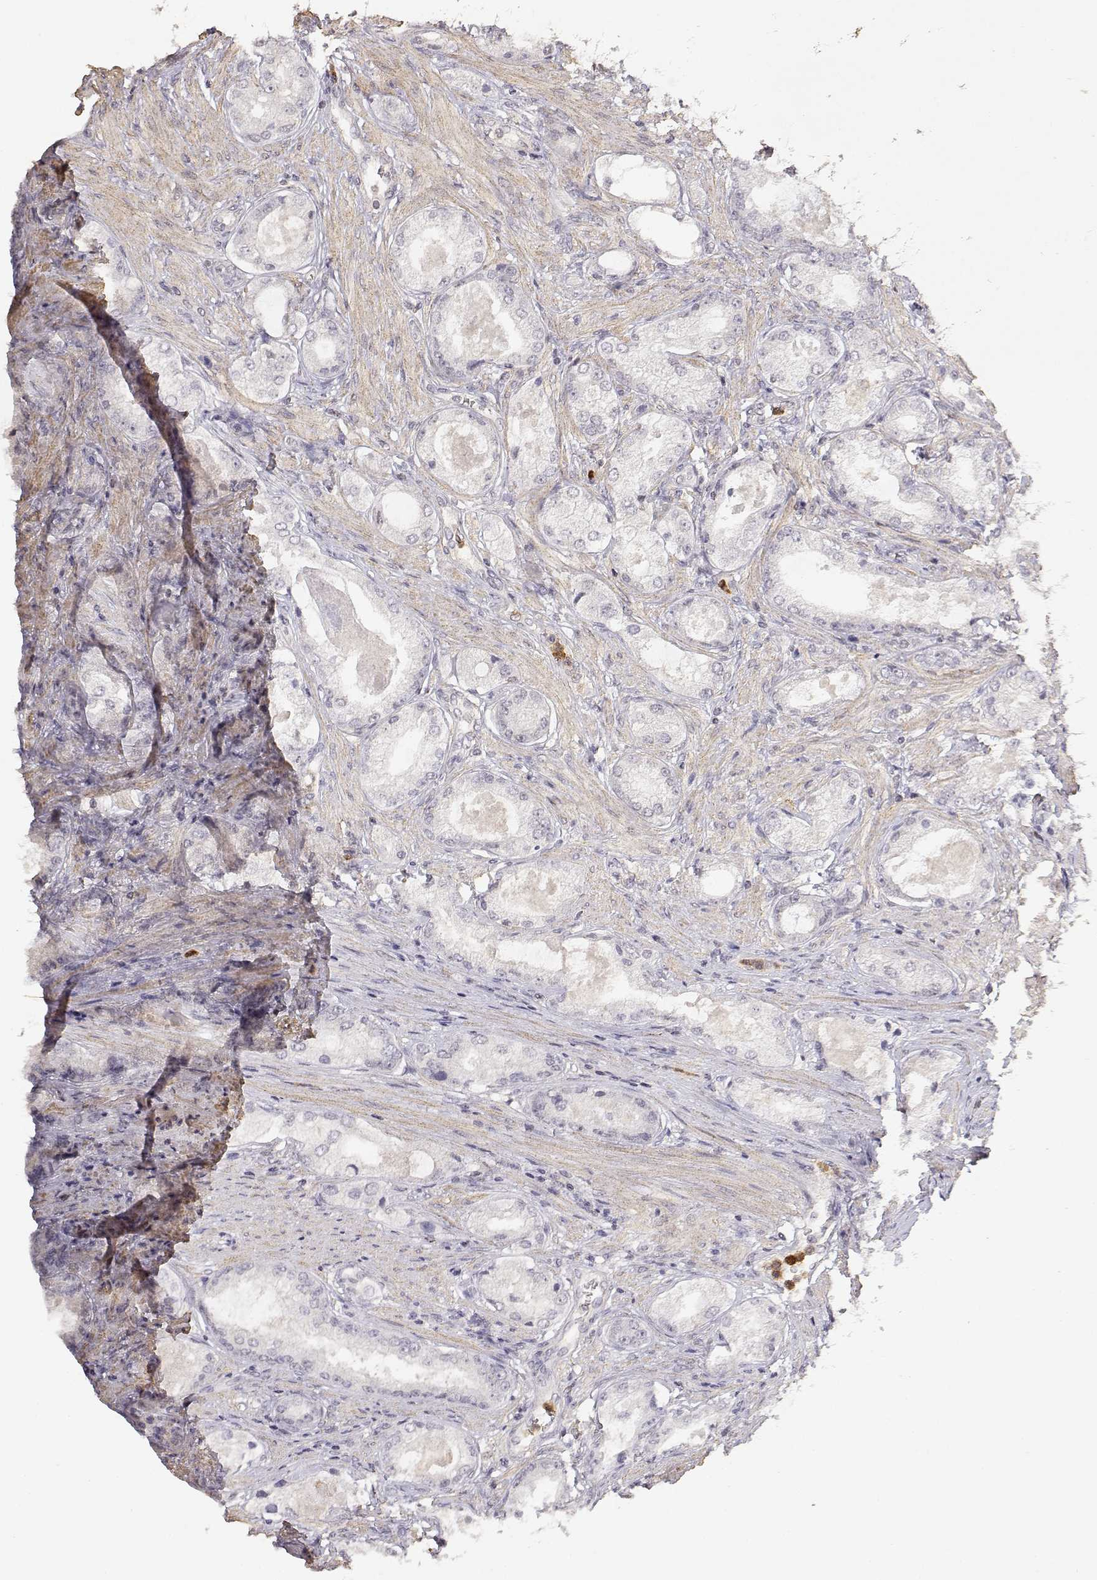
{"staining": {"intensity": "negative", "quantity": "none", "location": "none"}, "tissue": "prostate cancer", "cell_type": "Tumor cells", "image_type": "cancer", "snomed": [{"axis": "morphology", "description": "Adenocarcinoma, Low grade"}, {"axis": "topography", "description": "Prostate"}], "caption": "Immunohistochemistry photomicrograph of neoplastic tissue: human prostate cancer stained with DAB displays no significant protein staining in tumor cells.", "gene": "TNFRSF10C", "patient": {"sex": "male", "age": 68}}